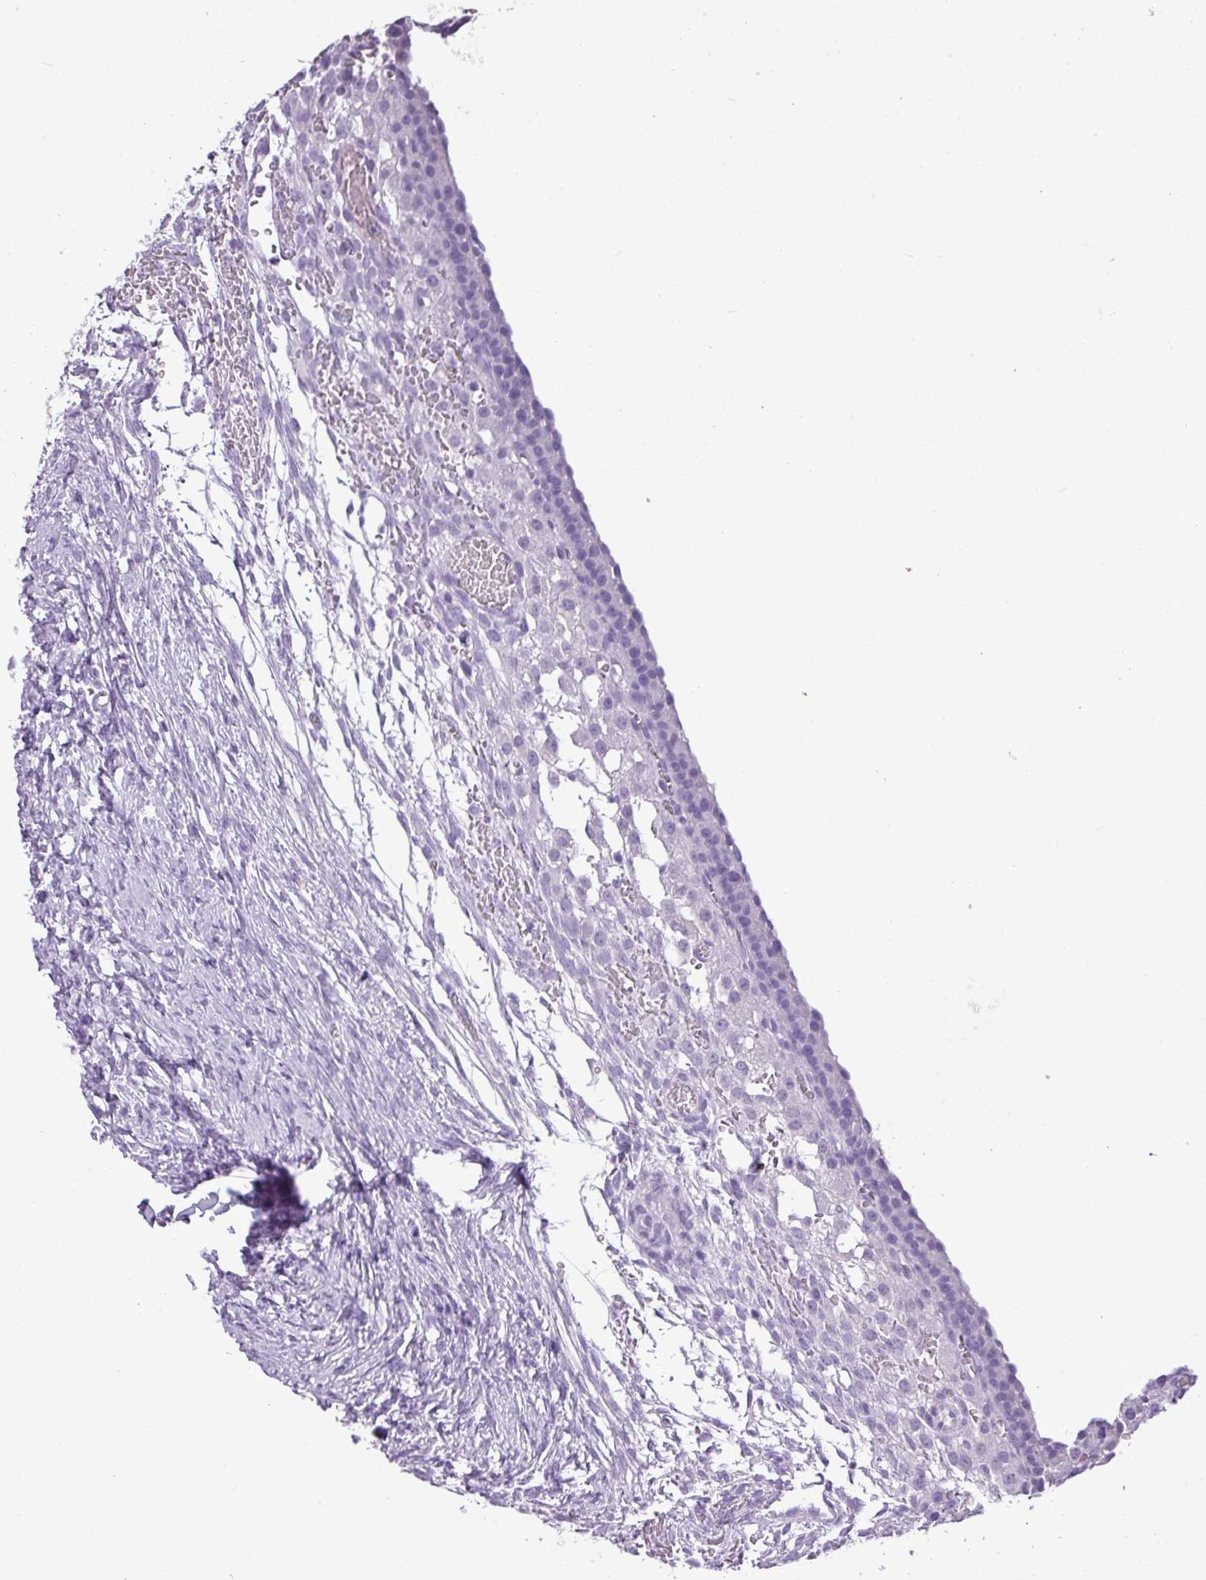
{"staining": {"intensity": "negative", "quantity": "none", "location": "none"}, "tissue": "ovary", "cell_type": "Follicle cells", "image_type": "normal", "snomed": [{"axis": "morphology", "description": "Normal tissue, NOS"}, {"axis": "topography", "description": "Ovary"}], "caption": "High power microscopy photomicrograph of an immunohistochemistry (IHC) micrograph of benign ovary, revealing no significant positivity in follicle cells. (DAB immunohistochemistry with hematoxylin counter stain).", "gene": "TMEM91", "patient": {"sex": "female", "age": 39}}